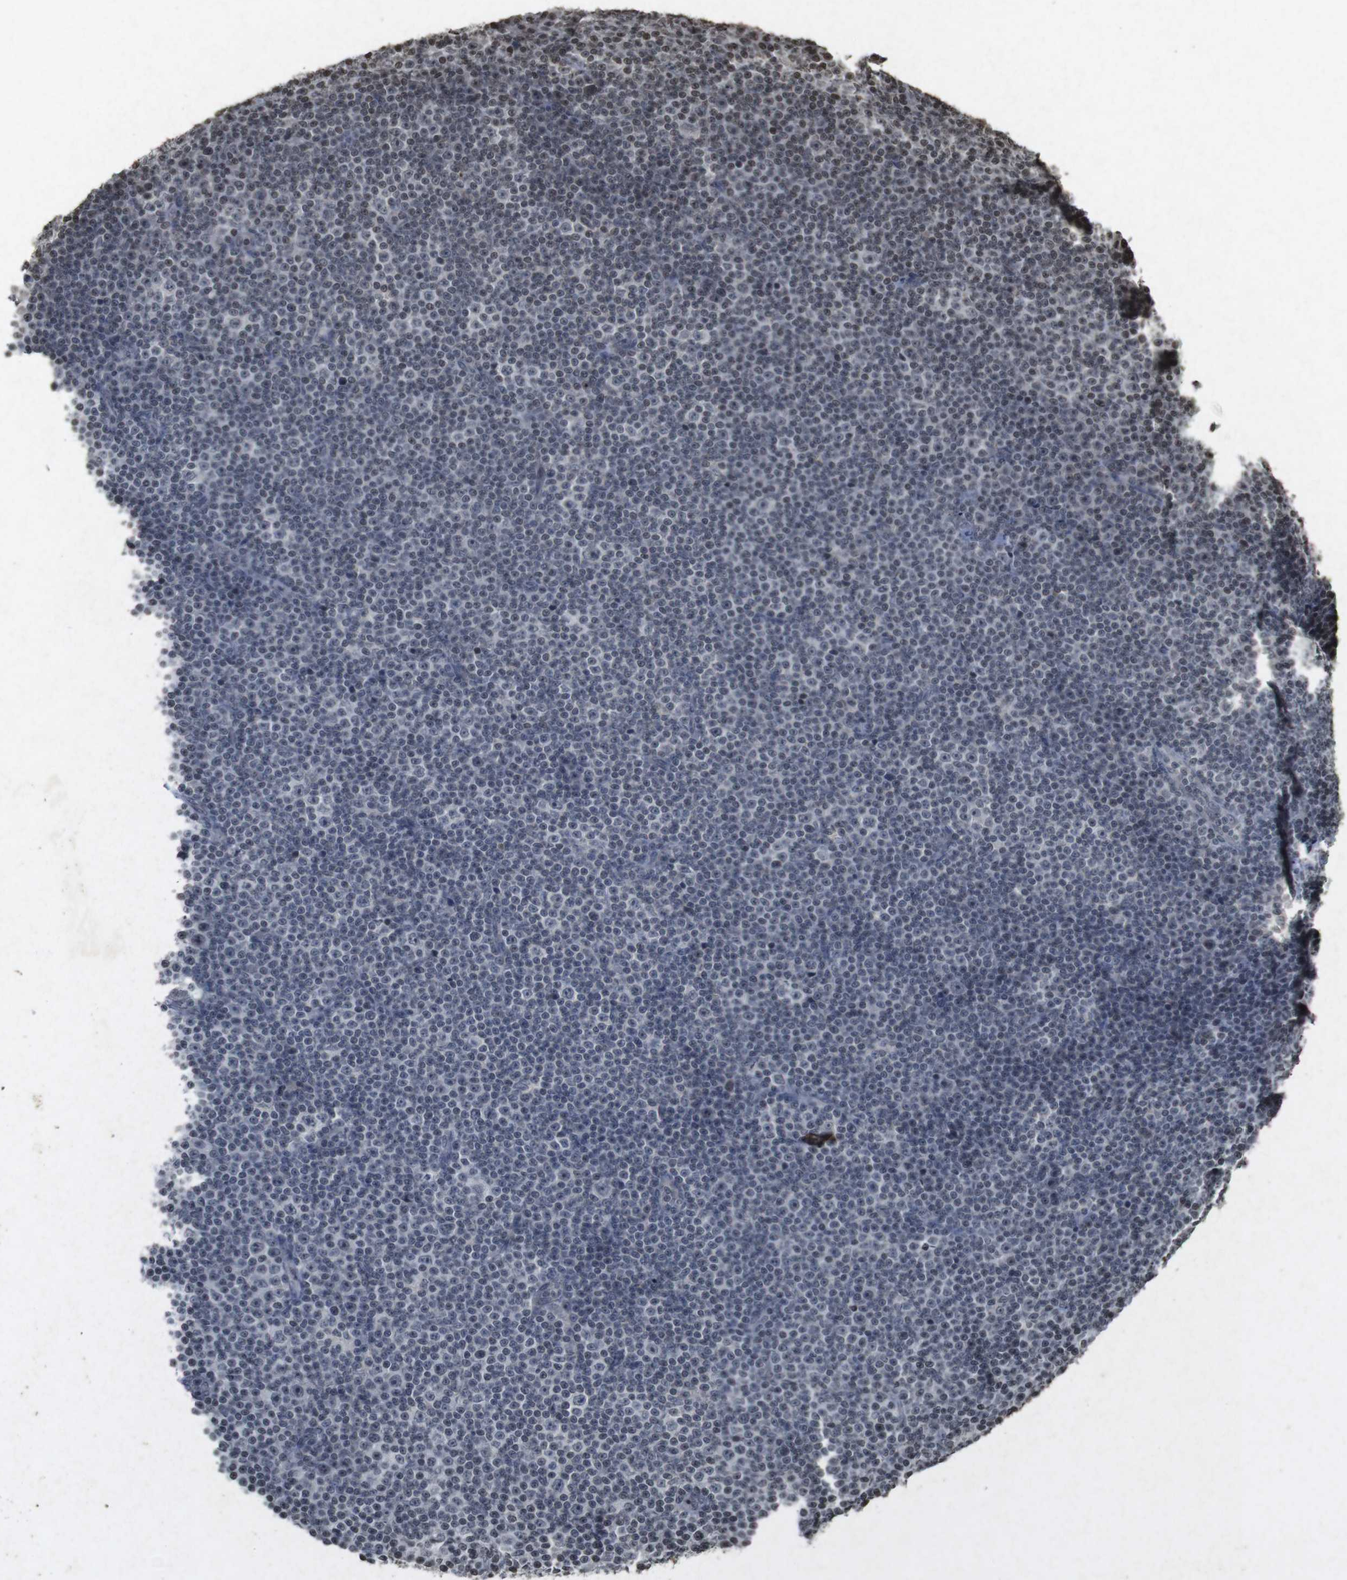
{"staining": {"intensity": "negative", "quantity": "none", "location": "none"}, "tissue": "lymphoma", "cell_type": "Tumor cells", "image_type": "cancer", "snomed": [{"axis": "morphology", "description": "Malignant lymphoma, non-Hodgkin's type, Low grade"}, {"axis": "topography", "description": "Lymph node"}], "caption": "Low-grade malignant lymphoma, non-Hodgkin's type was stained to show a protein in brown. There is no significant staining in tumor cells.", "gene": "FOXA3", "patient": {"sex": "female", "age": 67}}